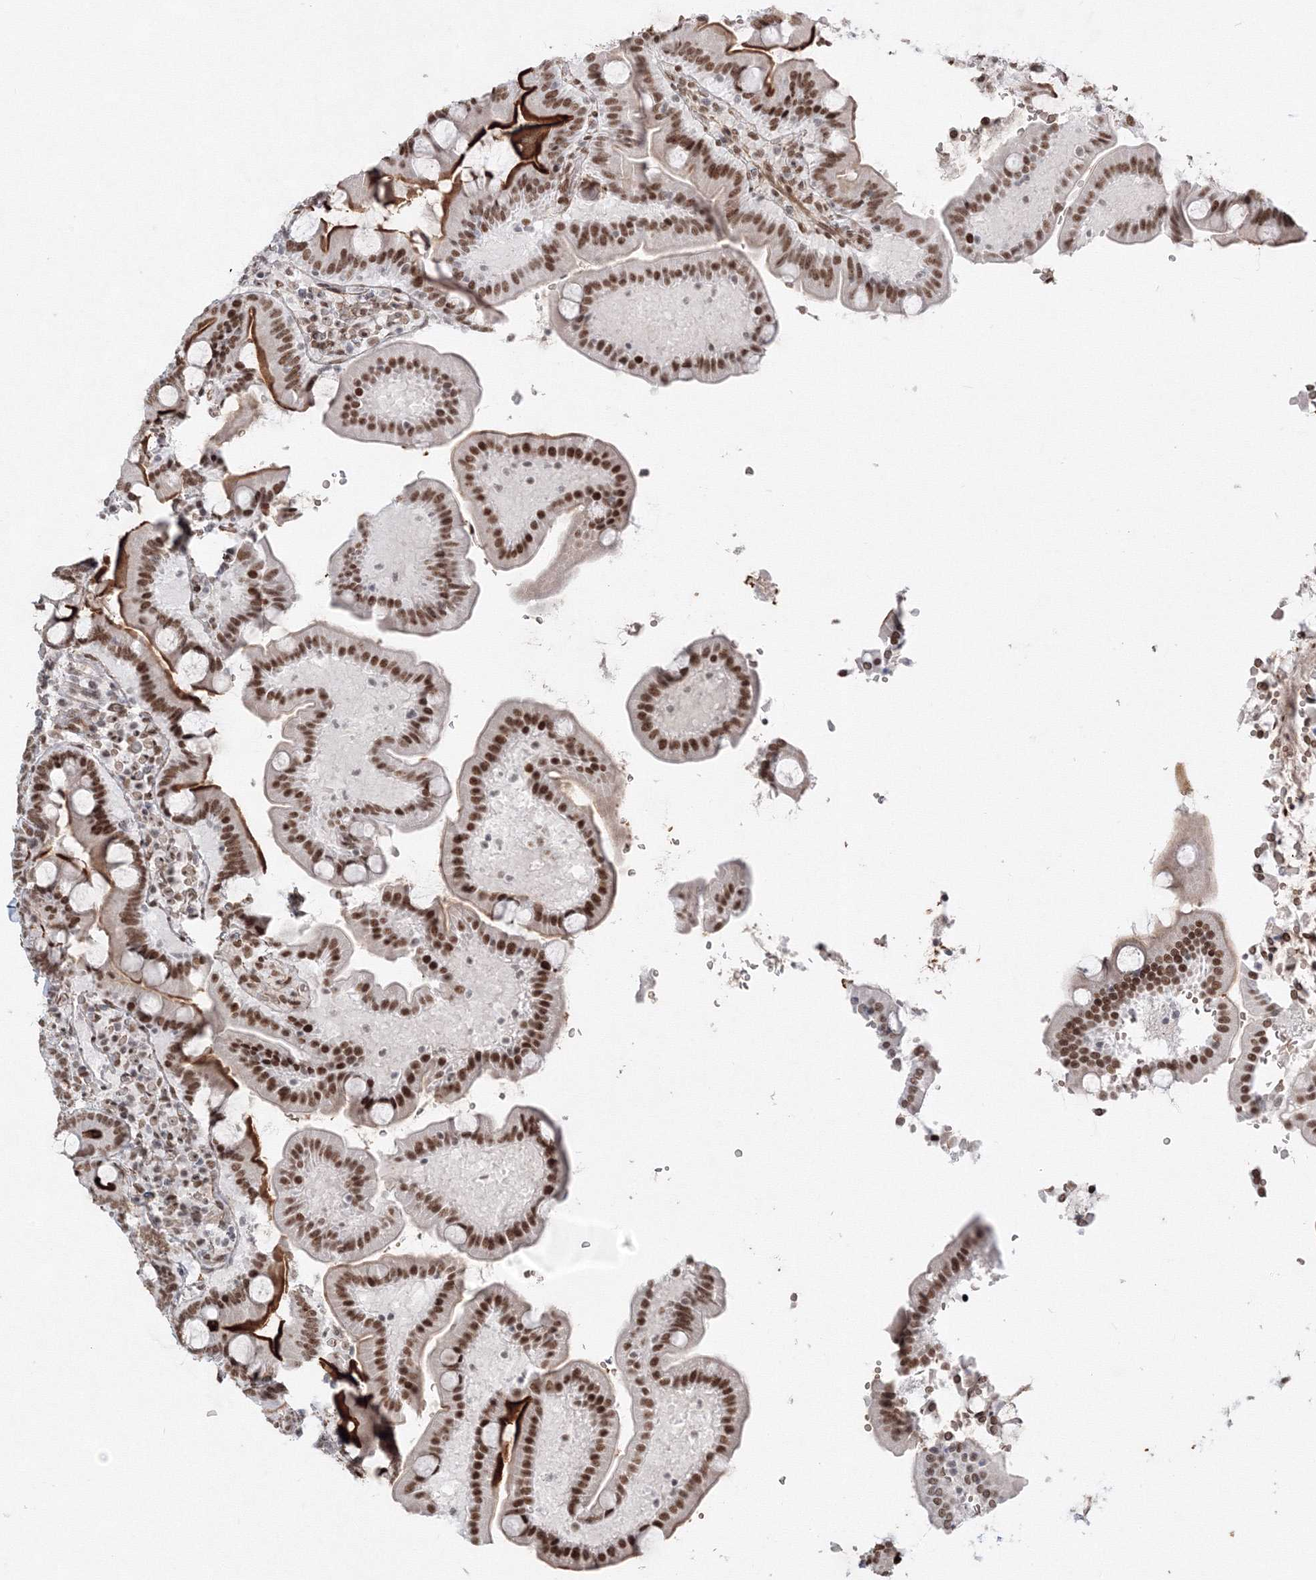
{"staining": {"intensity": "strong", "quantity": "25%-75%", "location": "cytoplasmic/membranous,nuclear"}, "tissue": "duodenum", "cell_type": "Glandular cells", "image_type": "normal", "snomed": [{"axis": "morphology", "description": "Normal tissue, NOS"}, {"axis": "topography", "description": "Duodenum"}], "caption": "High-power microscopy captured an IHC image of unremarkable duodenum, revealing strong cytoplasmic/membranous,nuclear staining in about 25%-75% of glandular cells. The protein of interest is stained brown, and the nuclei are stained in blue (DAB (3,3'-diaminobenzidine) IHC with brightfield microscopy, high magnification).", "gene": "ZNF638", "patient": {"sex": "male", "age": 55}}